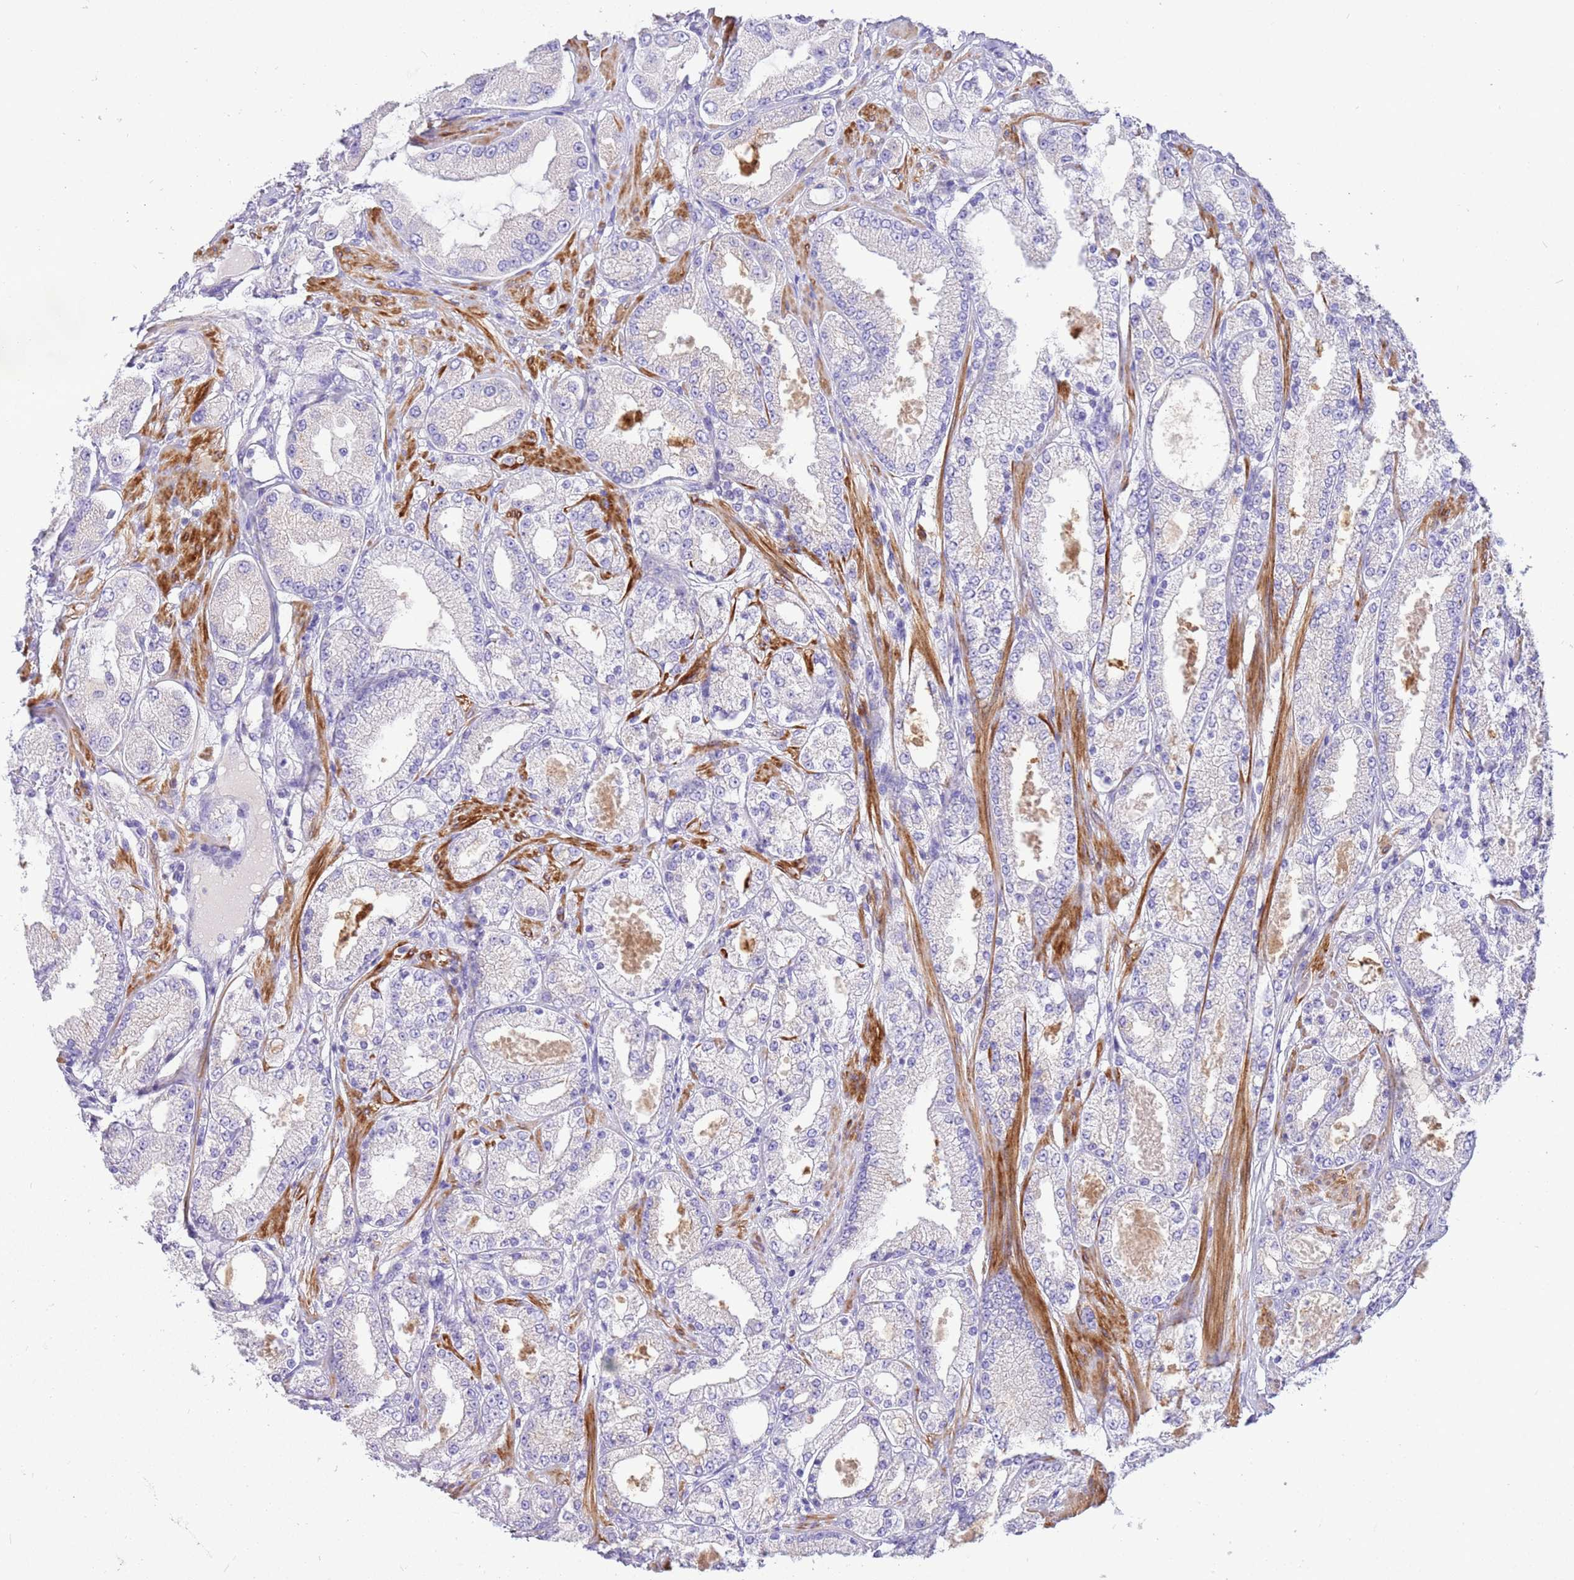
{"staining": {"intensity": "negative", "quantity": "none", "location": "none"}, "tissue": "prostate cancer", "cell_type": "Tumor cells", "image_type": "cancer", "snomed": [{"axis": "morphology", "description": "Adenocarcinoma, High grade"}, {"axis": "topography", "description": "Prostate"}], "caption": "A photomicrograph of prostate cancer (high-grade adenocarcinoma) stained for a protein exhibits no brown staining in tumor cells.", "gene": "GLCE", "patient": {"sex": "male", "age": 68}}